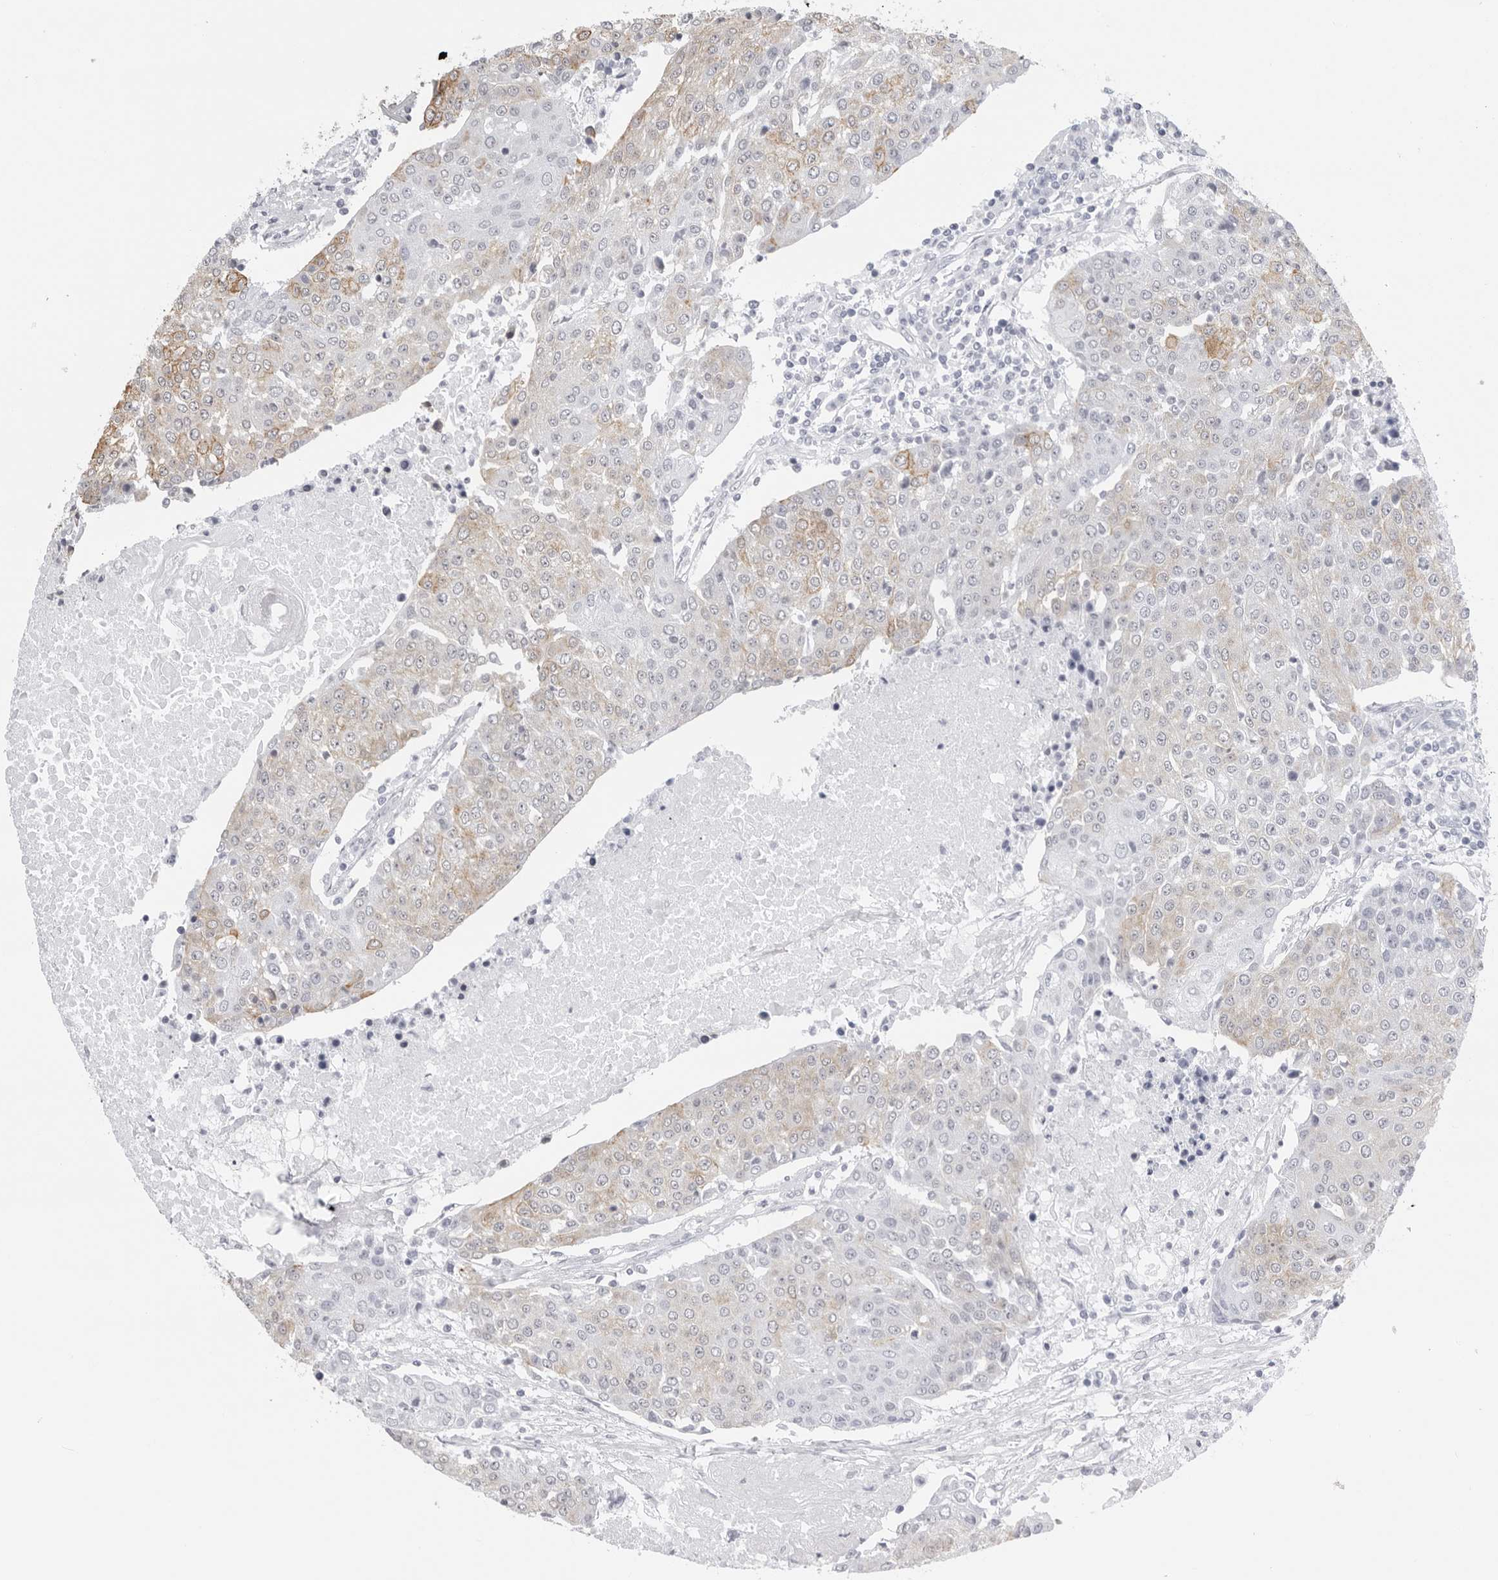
{"staining": {"intensity": "moderate", "quantity": "<25%", "location": "cytoplasmic/membranous"}, "tissue": "urothelial cancer", "cell_type": "Tumor cells", "image_type": "cancer", "snomed": [{"axis": "morphology", "description": "Urothelial carcinoma, High grade"}, {"axis": "topography", "description": "Urinary bladder"}], "caption": "This is an image of immunohistochemistry staining of urothelial cancer, which shows moderate expression in the cytoplasmic/membranous of tumor cells.", "gene": "SERPINF2", "patient": {"sex": "female", "age": 85}}